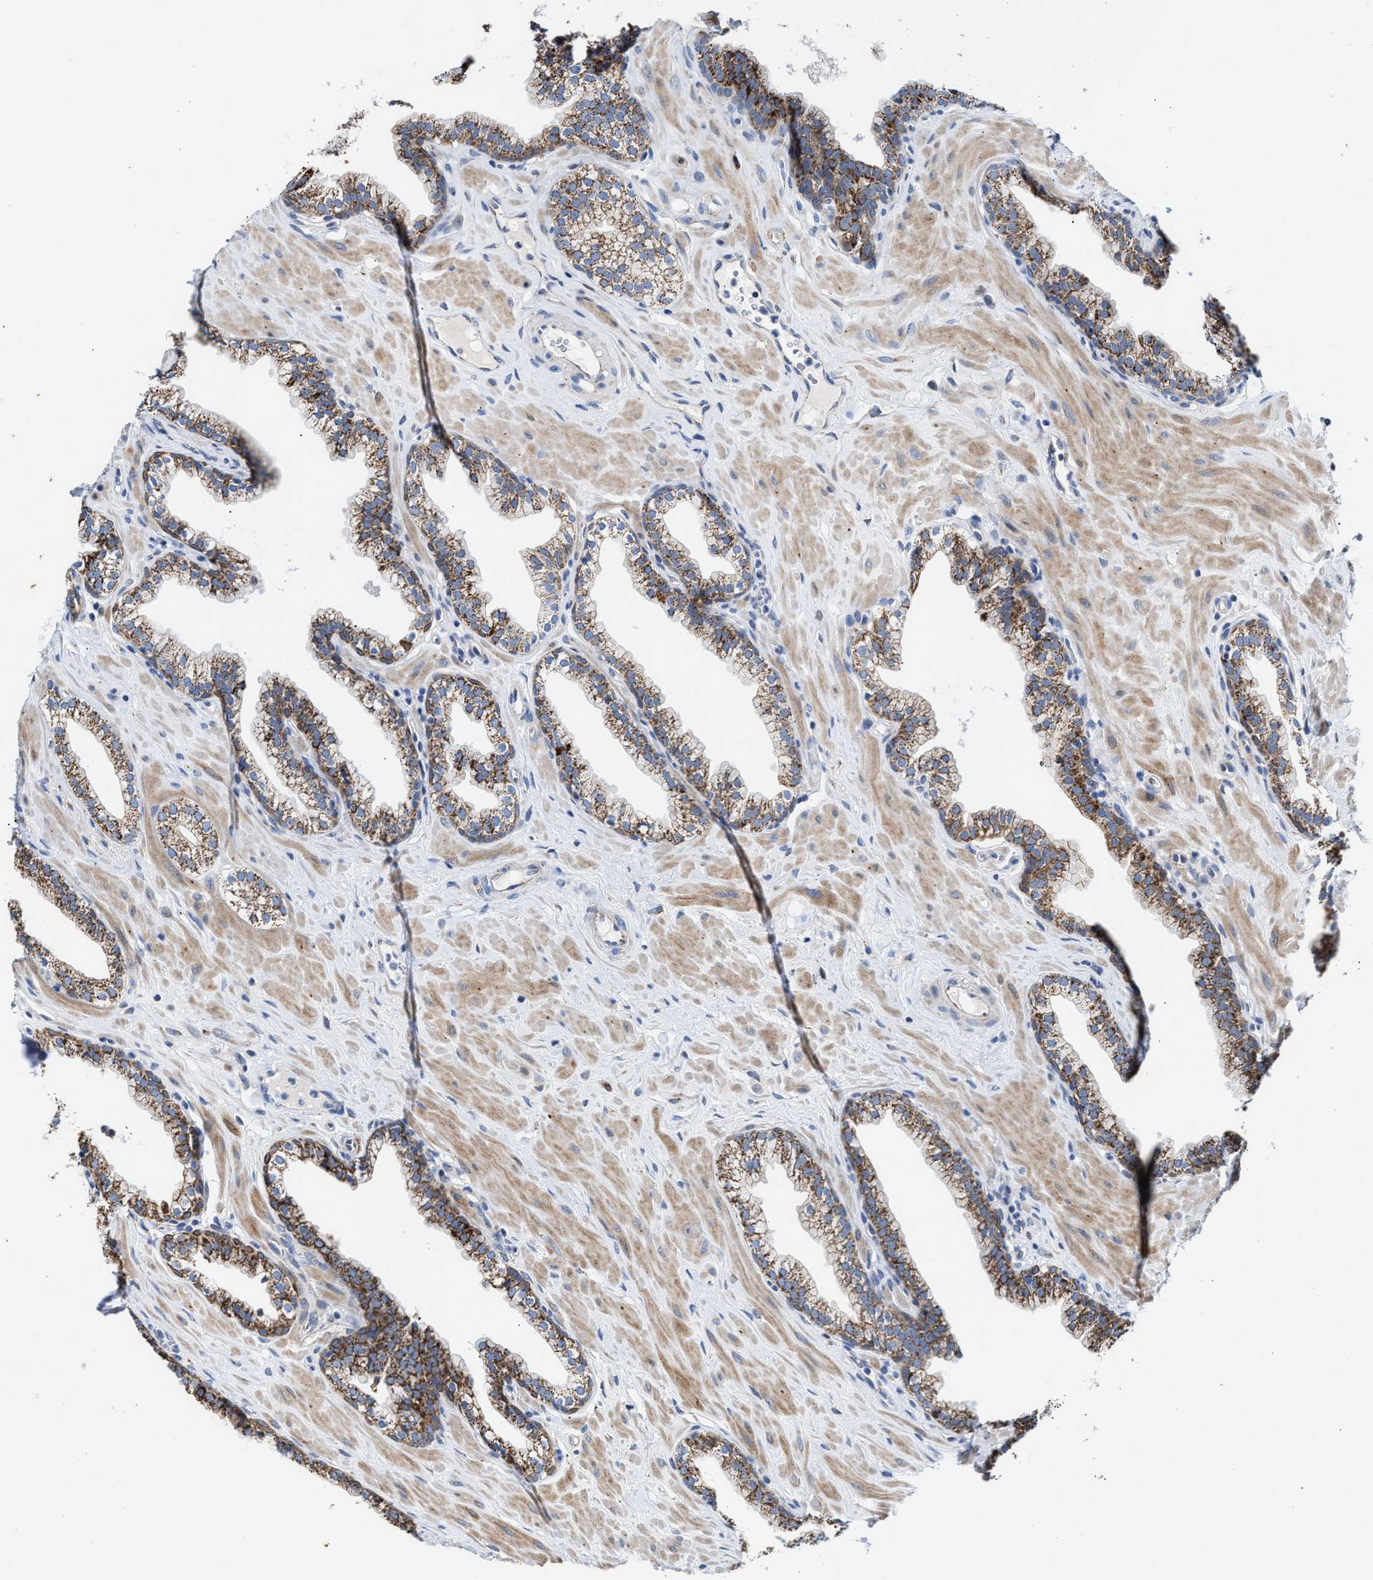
{"staining": {"intensity": "strong", "quantity": ">75%", "location": "cytoplasmic/membranous"}, "tissue": "prostate", "cell_type": "Glandular cells", "image_type": "normal", "snomed": [{"axis": "morphology", "description": "Normal tissue, NOS"}, {"axis": "morphology", "description": "Urothelial carcinoma, Low grade"}, {"axis": "topography", "description": "Urinary bladder"}, {"axis": "topography", "description": "Prostate"}], "caption": "Protein staining of normal prostate demonstrates strong cytoplasmic/membranous expression in about >75% of glandular cells.", "gene": "JAG1", "patient": {"sex": "male", "age": 60}}